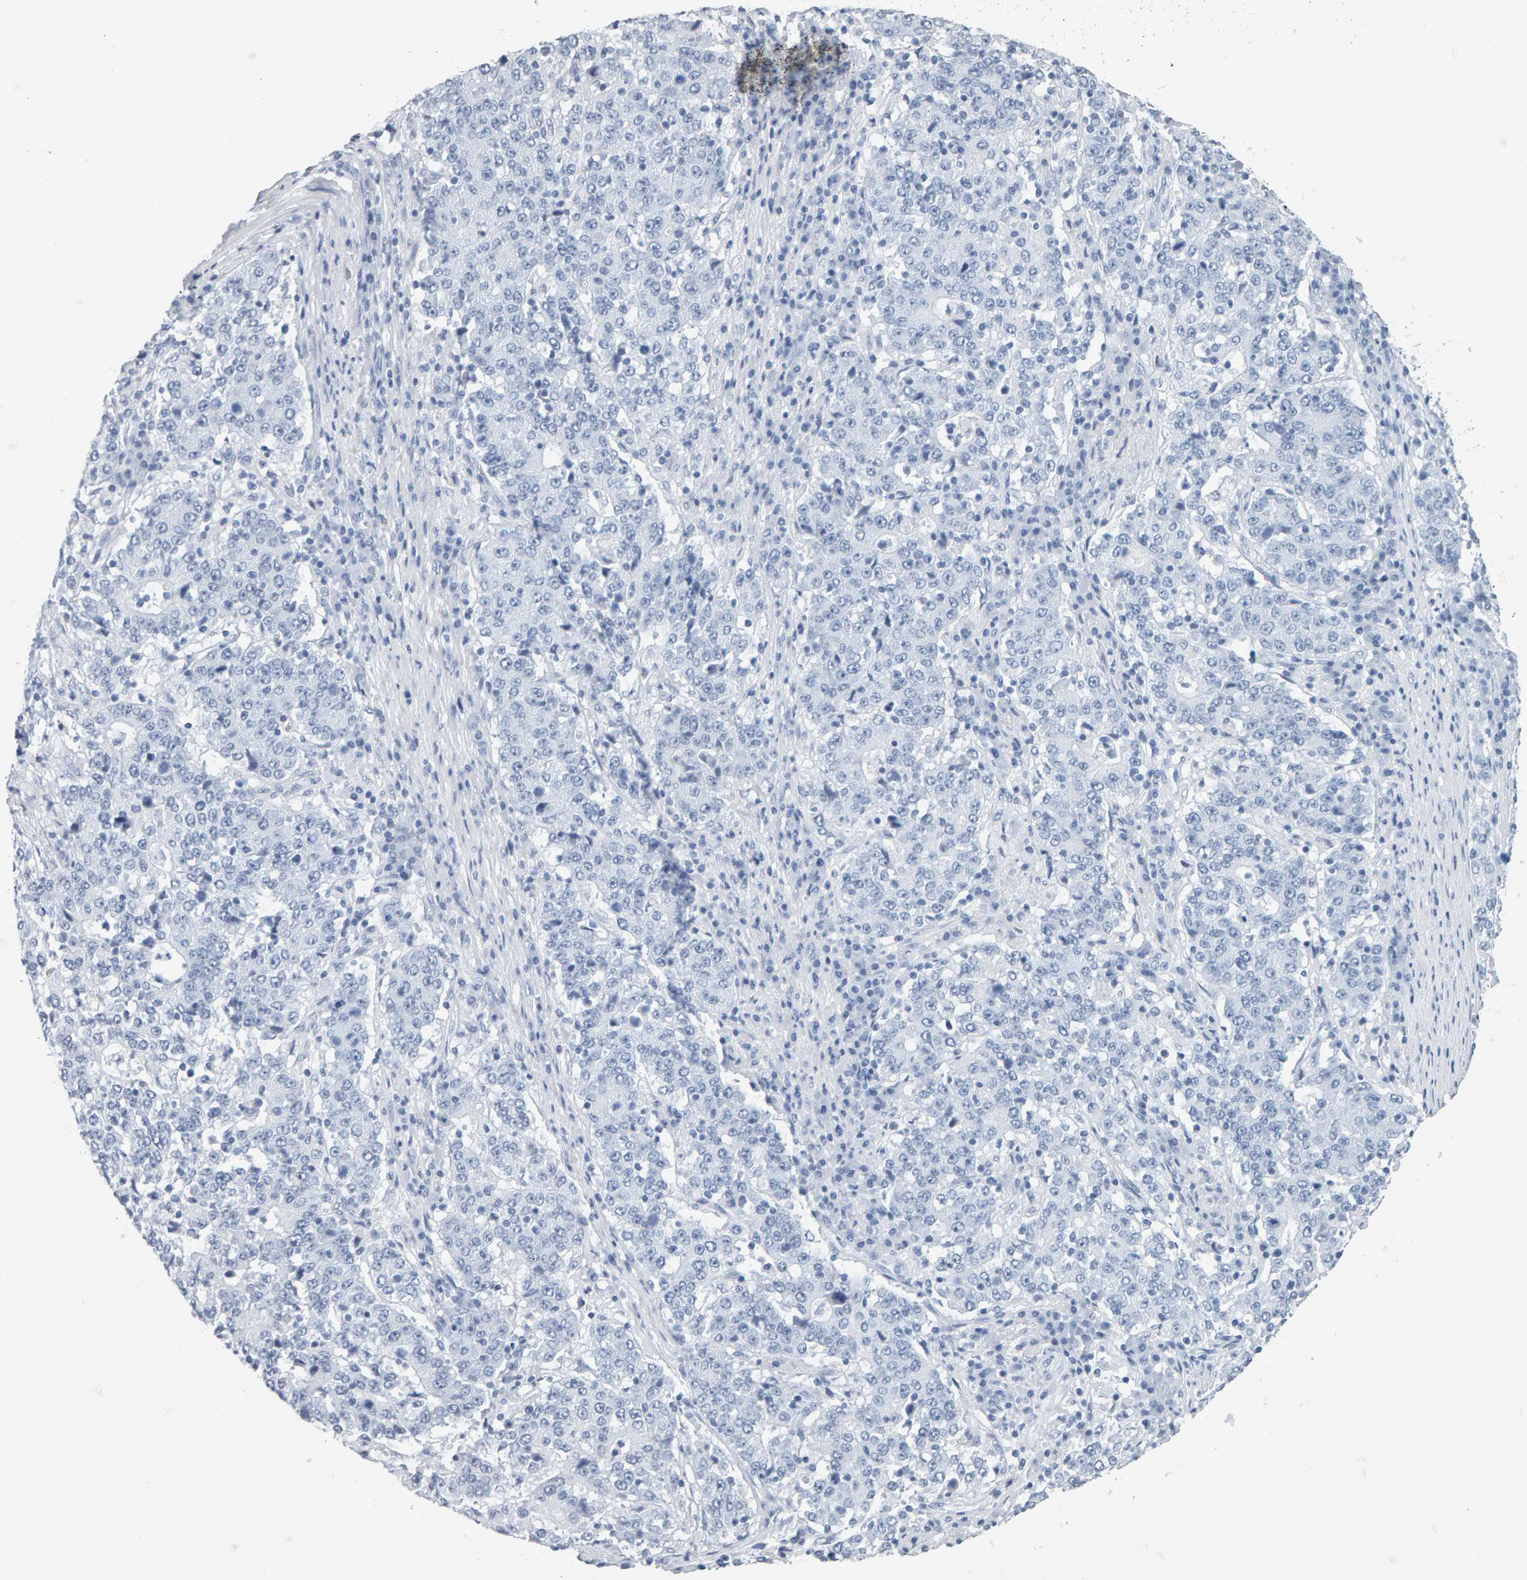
{"staining": {"intensity": "negative", "quantity": "none", "location": "none"}, "tissue": "stomach cancer", "cell_type": "Tumor cells", "image_type": "cancer", "snomed": [{"axis": "morphology", "description": "Adenocarcinoma, NOS"}, {"axis": "topography", "description": "Stomach"}], "caption": "An immunohistochemistry micrograph of stomach cancer is shown. There is no staining in tumor cells of stomach cancer.", "gene": "SPACA3", "patient": {"sex": "male", "age": 59}}